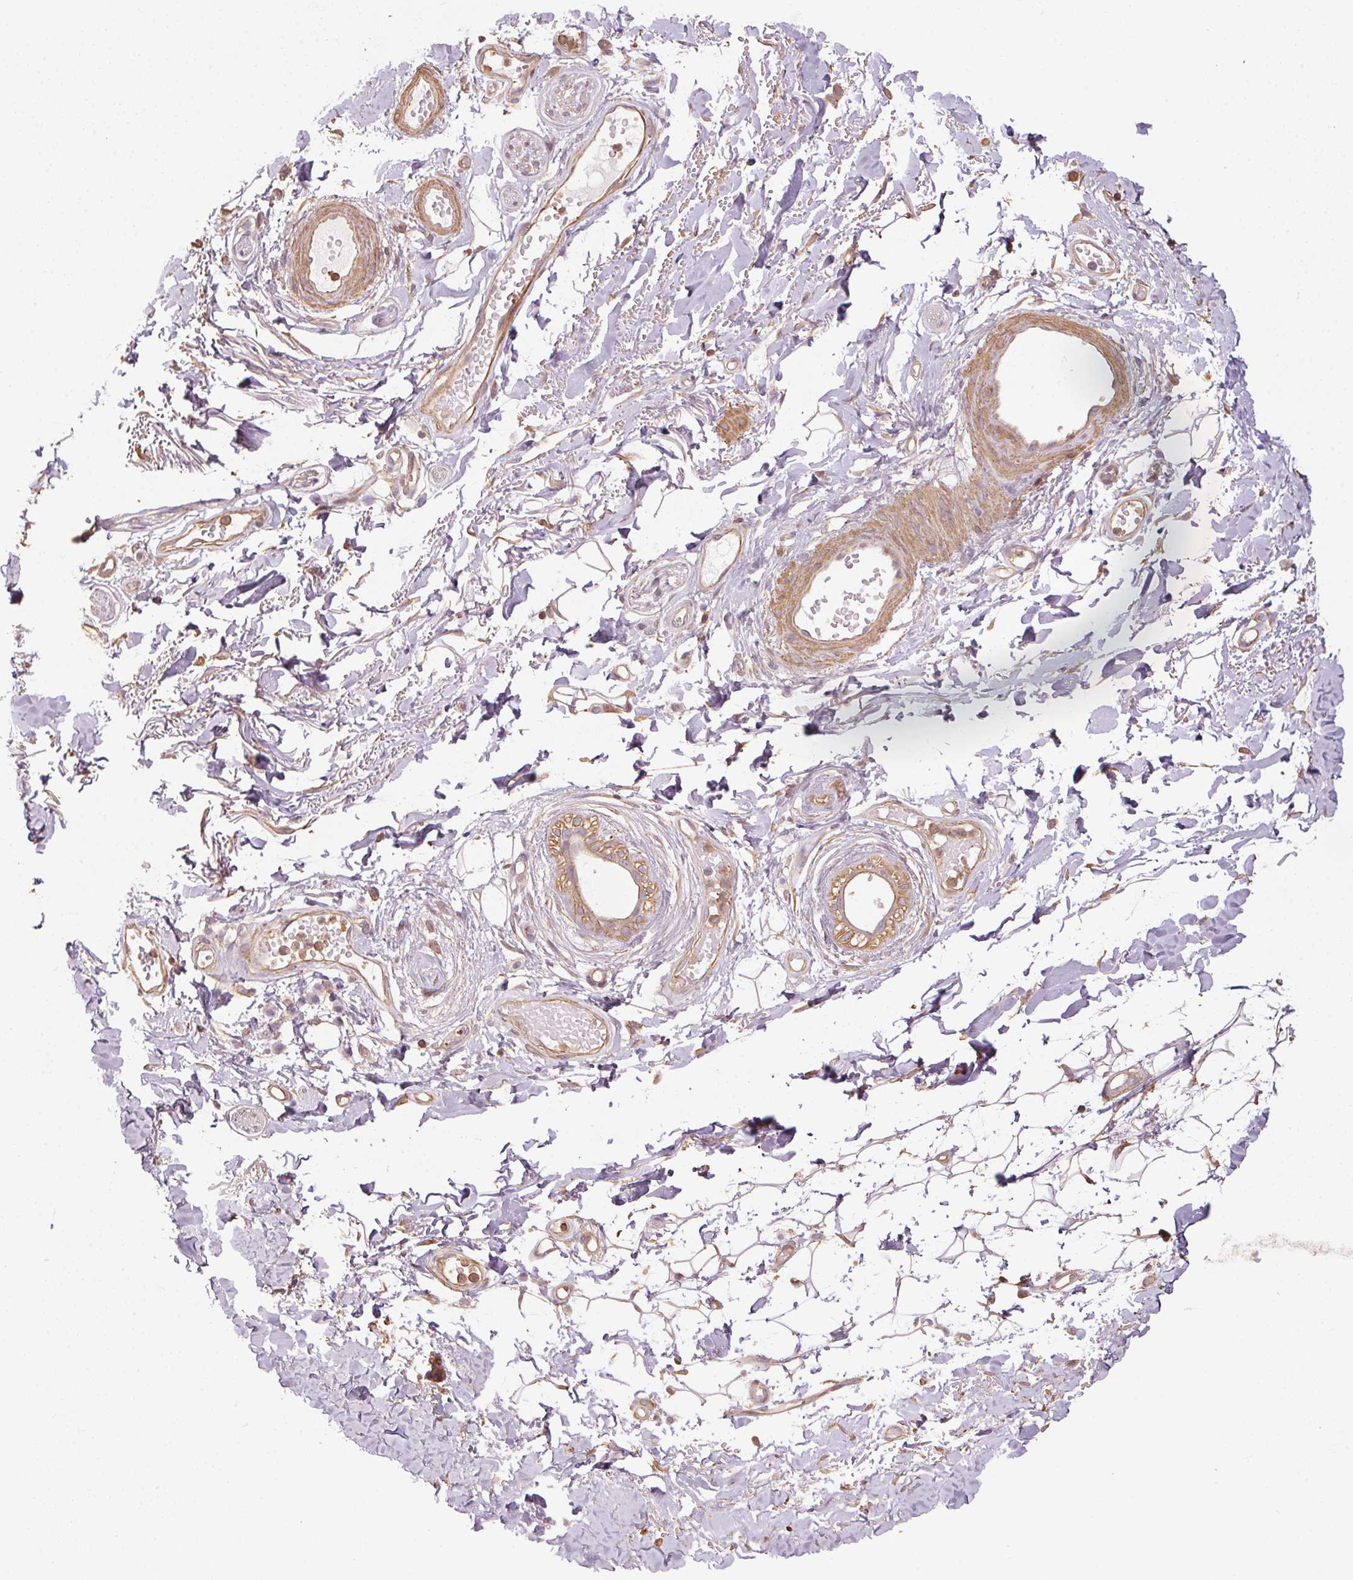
{"staining": {"intensity": "negative", "quantity": "none", "location": "none"}, "tissue": "adipose tissue", "cell_type": "Adipocytes", "image_type": "normal", "snomed": [{"axis": "morphology", "description": "Normal tissue, NOS"}, {"axis": "topography", "description": "Anal"}, {"axis": "topography", "description": "Peripheral nerve tissue"}], "caption": "Immunohistochemistry (IHC) histopathology image of unremarkable adipose tissue: adipose tissue stained with DAB (3,3'-diaminobenzidine) exhibits no significant protein staining in adipocytes.", "gene": "QDPR", "patient": {"sex": "male", "age": 78}}